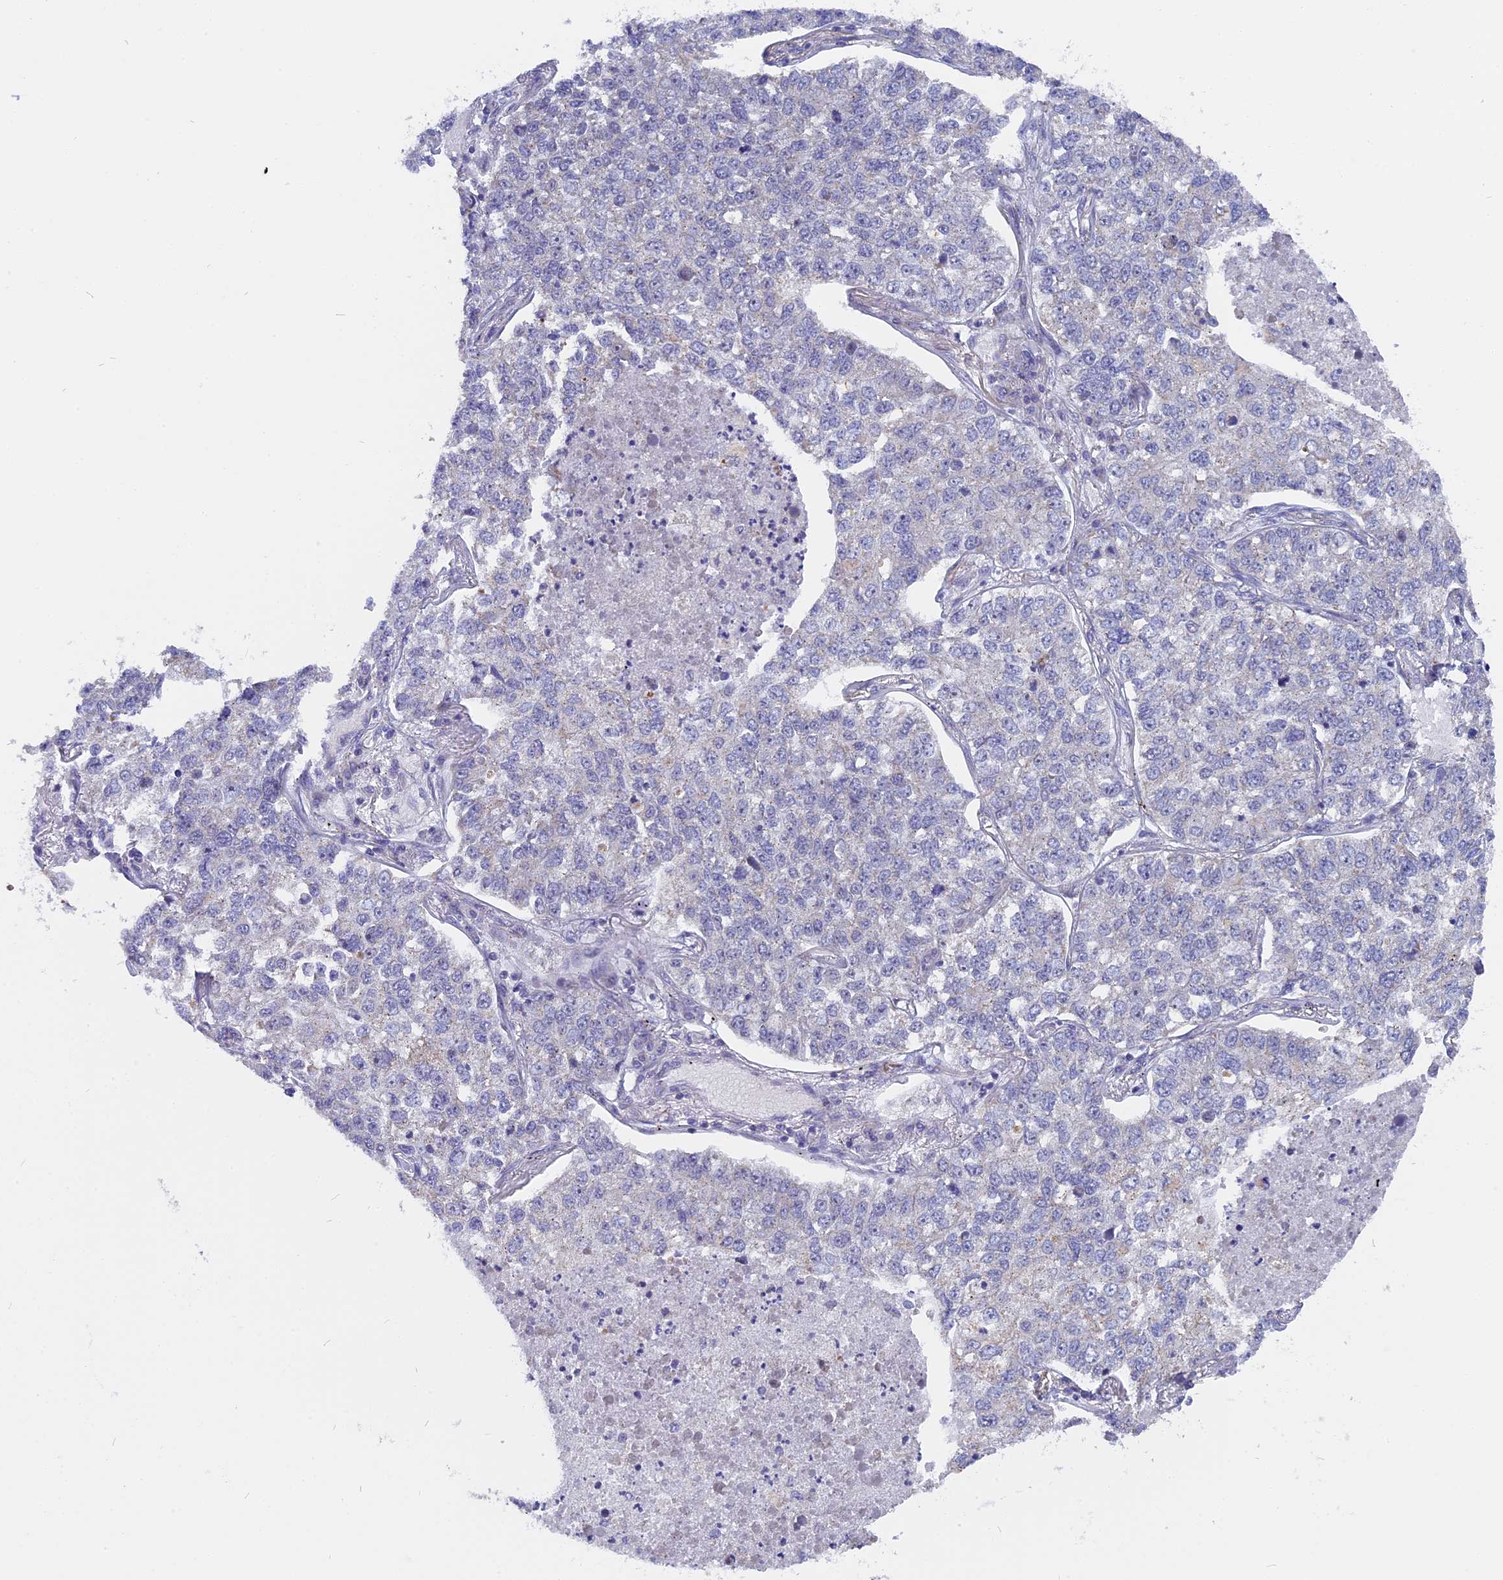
{"staining": {"intensity": "negative", "quantity": "none", "location": "none"}, "tissue": "lung cancer", "cell_type": "Tumor cells", "image_type": "cancer", "snomed": [{"axis": "morphology", "description": "Adenocarcinoma, NOS"}, {"axis": "topography", "description": "Lung"}], "caption": "There is no significant expression in tumor cells of adenocarcinoma (lung).", "gene": "DTWD1", "patient": {"sex": "male", "age": 49}}